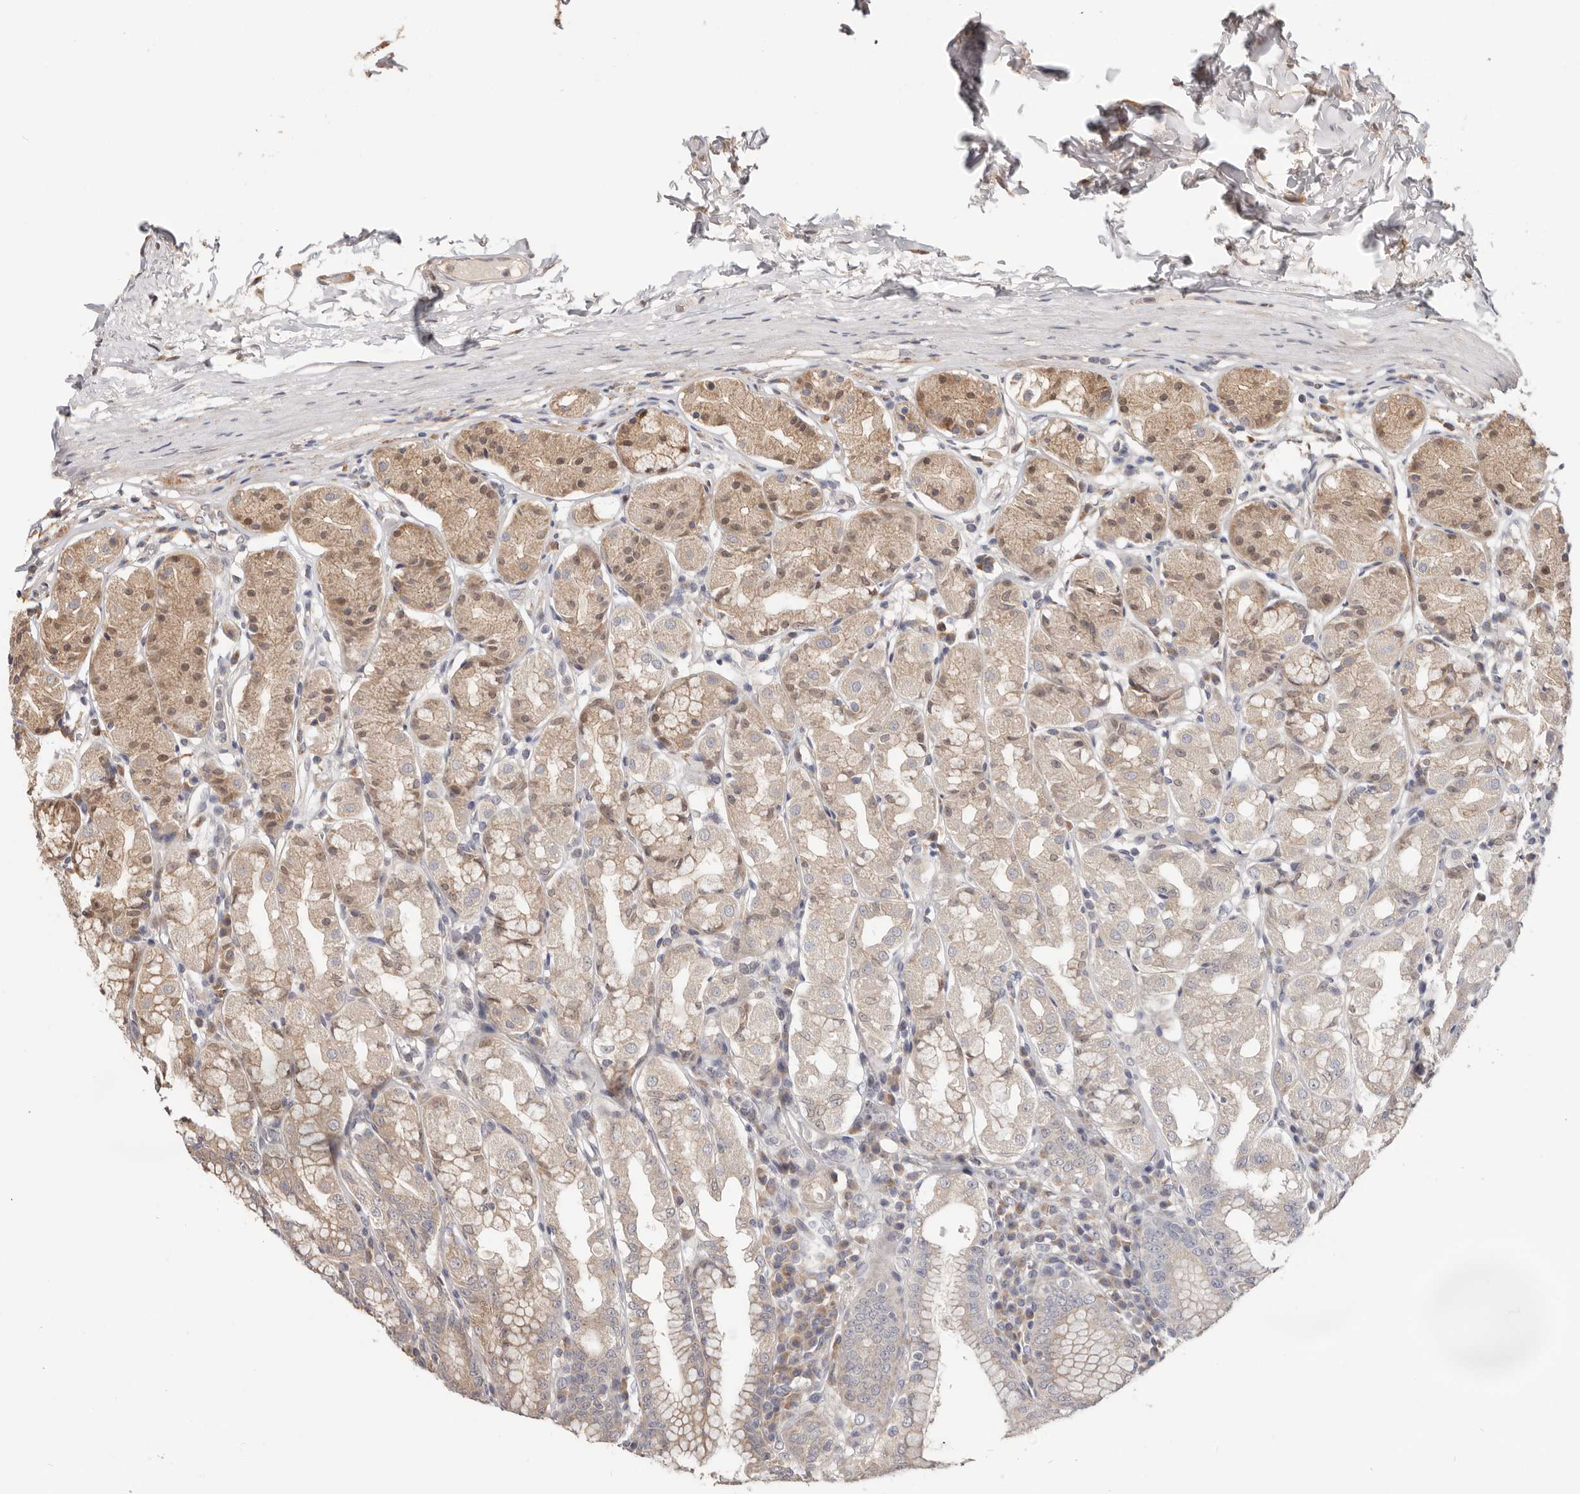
{"staining": {"intensity": "moderate", "quantity": "25%-75%", "location": "cytoplasmic/membranous,nuclear"}, "tissue": "stomach", "cell_type": "Glandular cells", "image_type": "normal", "snomed": [{"axis": "morphology", "description": "Normal tissue, NOS"}, {"axis": "topography", "description": "Stomach"}, {"axis": "topography", "description": "Stomach, lower"}], "caption": "Immunohistochemistry (IHC) photomicrograph of benign stomach stained for a protein (brown), which reveals medium levels of moderate cytoplasmic/membranous,nuclear positivity in about 25%-75% of glandular cells.", "gene": "LRP6", "patient": {"sex": "female", "age": 56}}